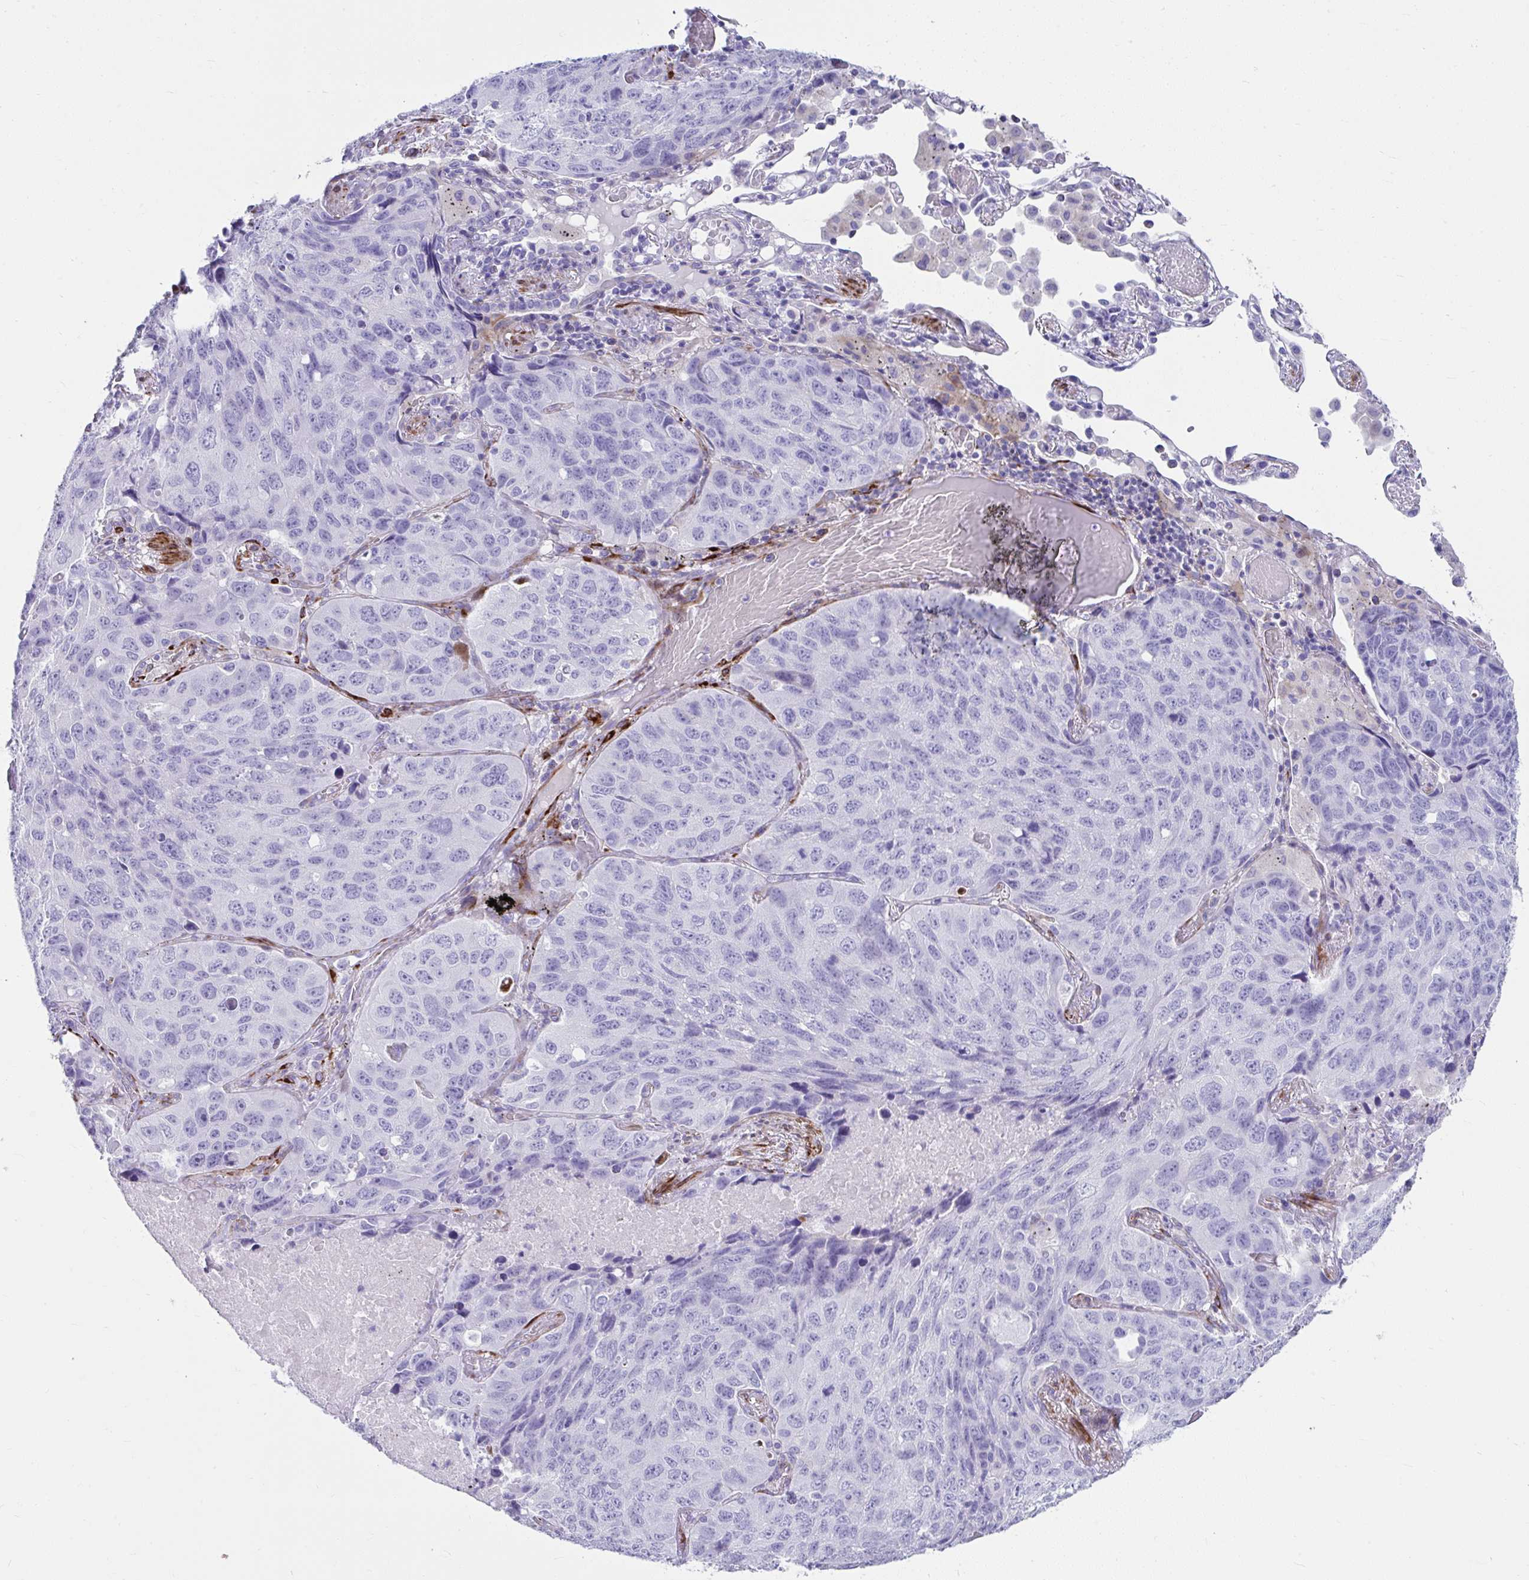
{"staining": {"intensity": "negative", "quantity": "none", "location": "none"}, "tissue": "lung cancer", "cell_type": "Tumor cells", "image_type": "cancer", "snomed": [{"axis": "morphology", "description": "Squamous cell carcinoma, NOS"}, {"axis": "topography", "description": "Lung"}], "caption": "A histopathology image of lung cancer stained for a protein displays no brown staining in tumor cells.", "gene": "GRXCR2", "patient": {"sex": "male", "age": 60}}